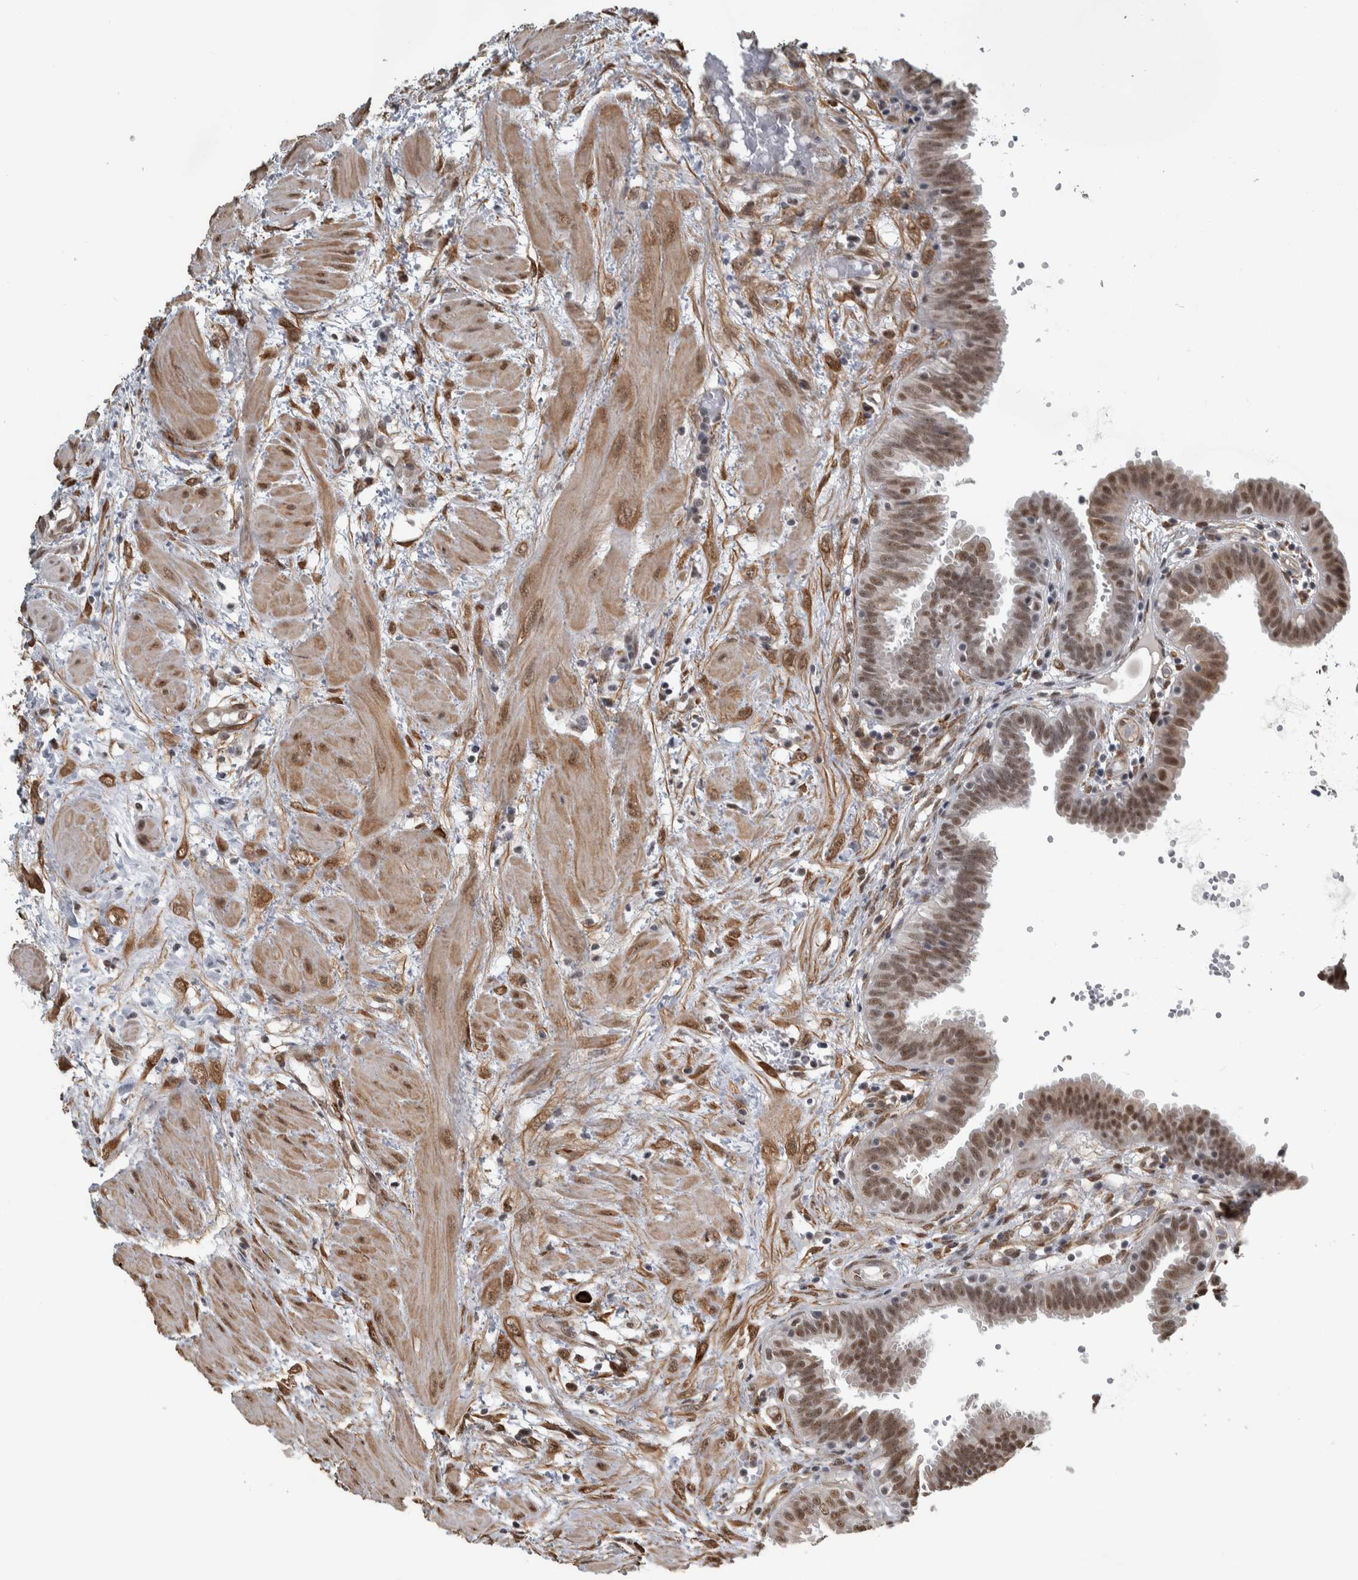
{"staining": {"intensity": "moderate", "quantity": ">75%", "location": "nuclear"}, "tissue": "fallopian tube", "cell_type": "Glandular cells", "image_type": "normal", "snomed": [{"axis": "morphology", "description": "Normal tissue, NOS"}, {"axis": "topography", "description": "Fallopian tube"}, {"axis": "topography", "description": "Placenta"}], "caption": "DAB (3,3'-diaminobenzidine) immunohistochemical staining of unremarkable human fallopian tube shows moderate nuclear protein staining in about >75% of glandular cells. Immunohistochemistry stains the protein in brown and the nuclei are stained blue.", "gene": "DDX42", "patient": {"sex": "female", "age": 32}}